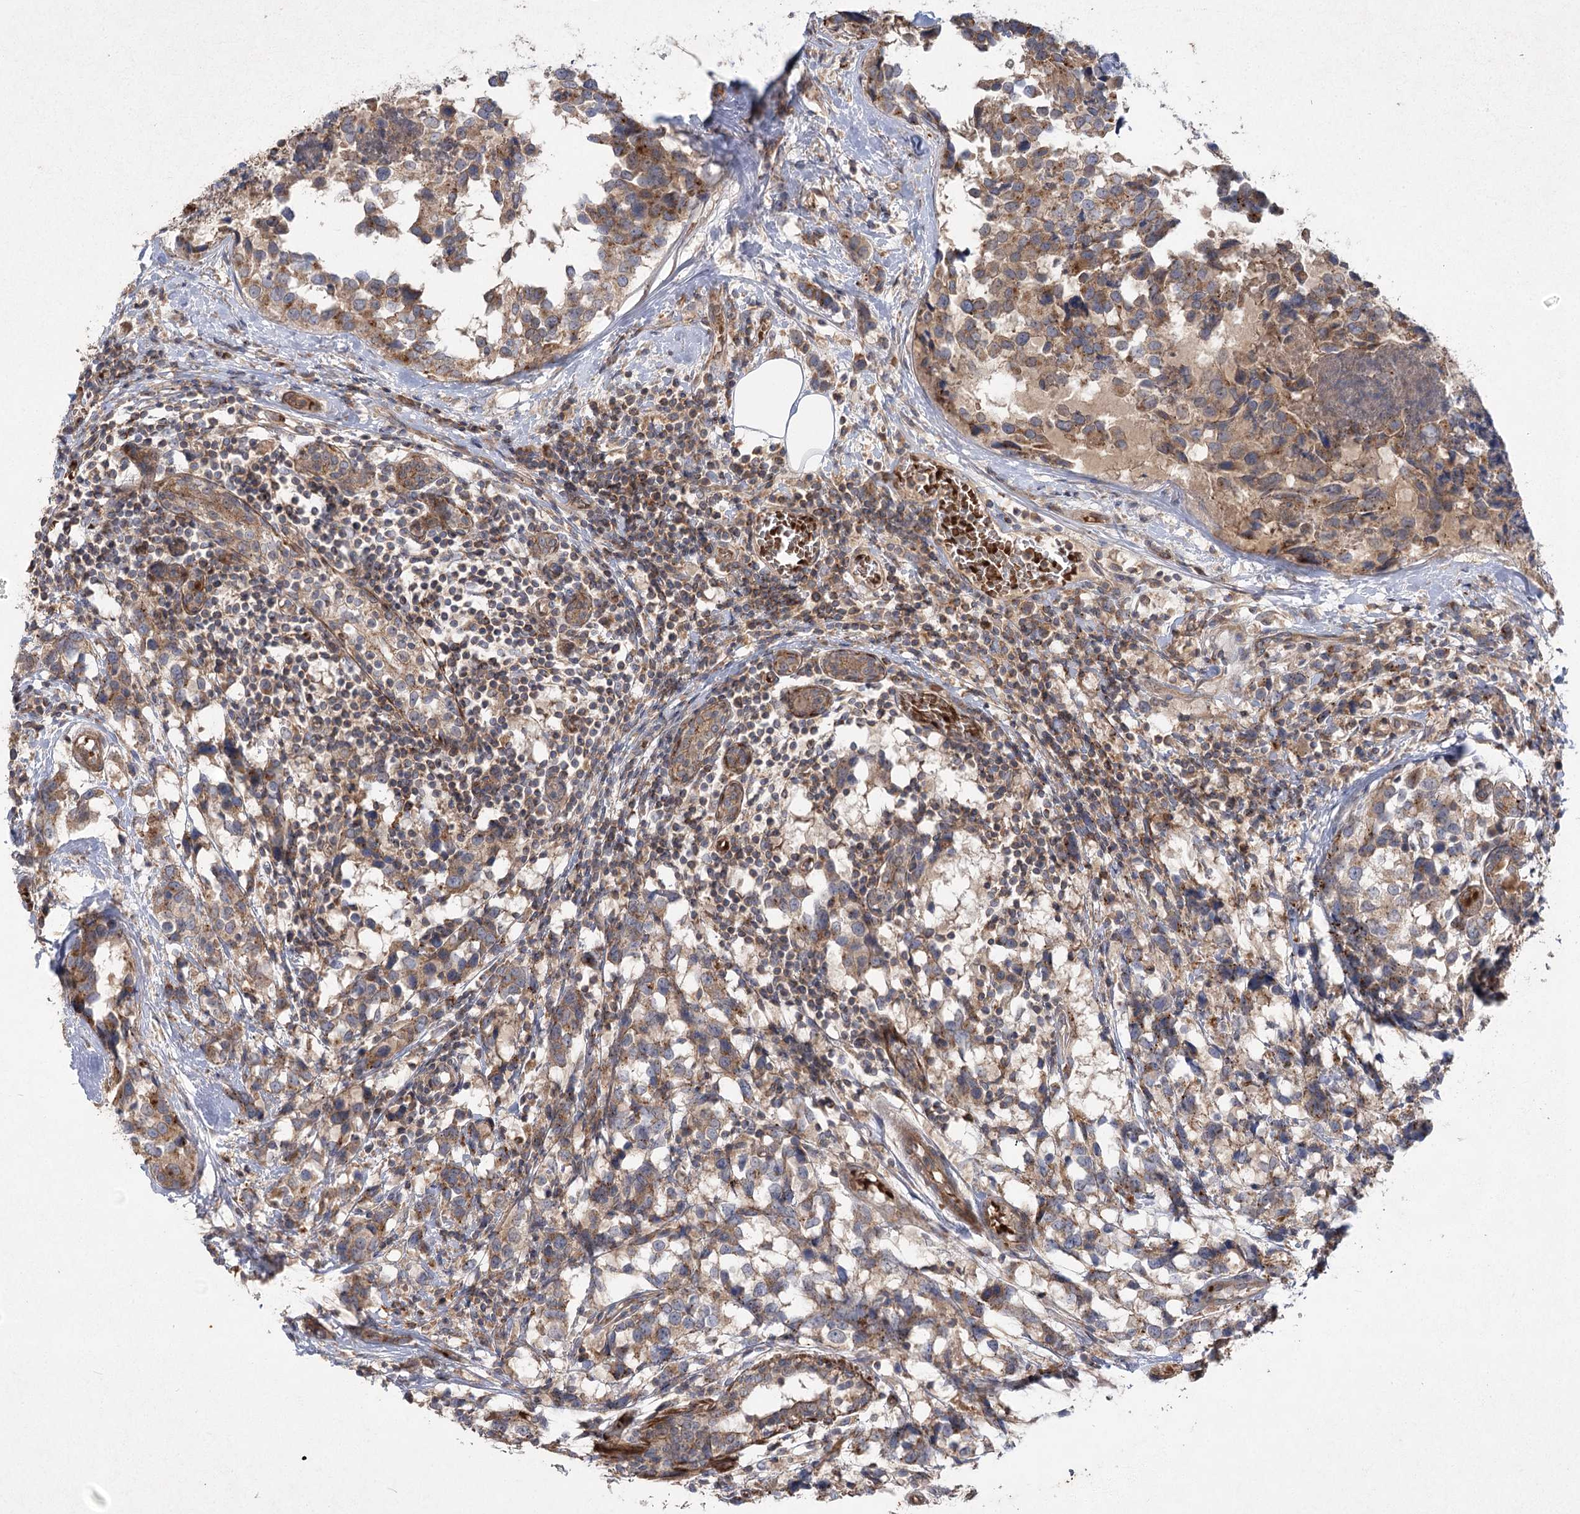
{"staining": {"intensity": "moderate", "quantity": ">75%", "location": "cytoplasmic/membranous"}, "tissue": "breast cancer", "cell_type": "Tumor cells", "image_type": "cancer", "snomed": [{"axis": "morphology", "description": "Lobular carcinoma"}, {"axis": "topography", "description": "Breast"}], "caption": "Immunohistochemistry staining of lobular carcinoma (breast), which exhibits medium levels of moderate cytoplasmic/membranous staining in about >75% of tumor cells indicating moderate cytoplasmic/membranous protein staining. The staining was performed using DAB (brown) for protein detection and nuclei were counterstained in hematoxylin (blue).", "gene": "KIAA0825", "patient": {"sex": "female", "age": 59}}